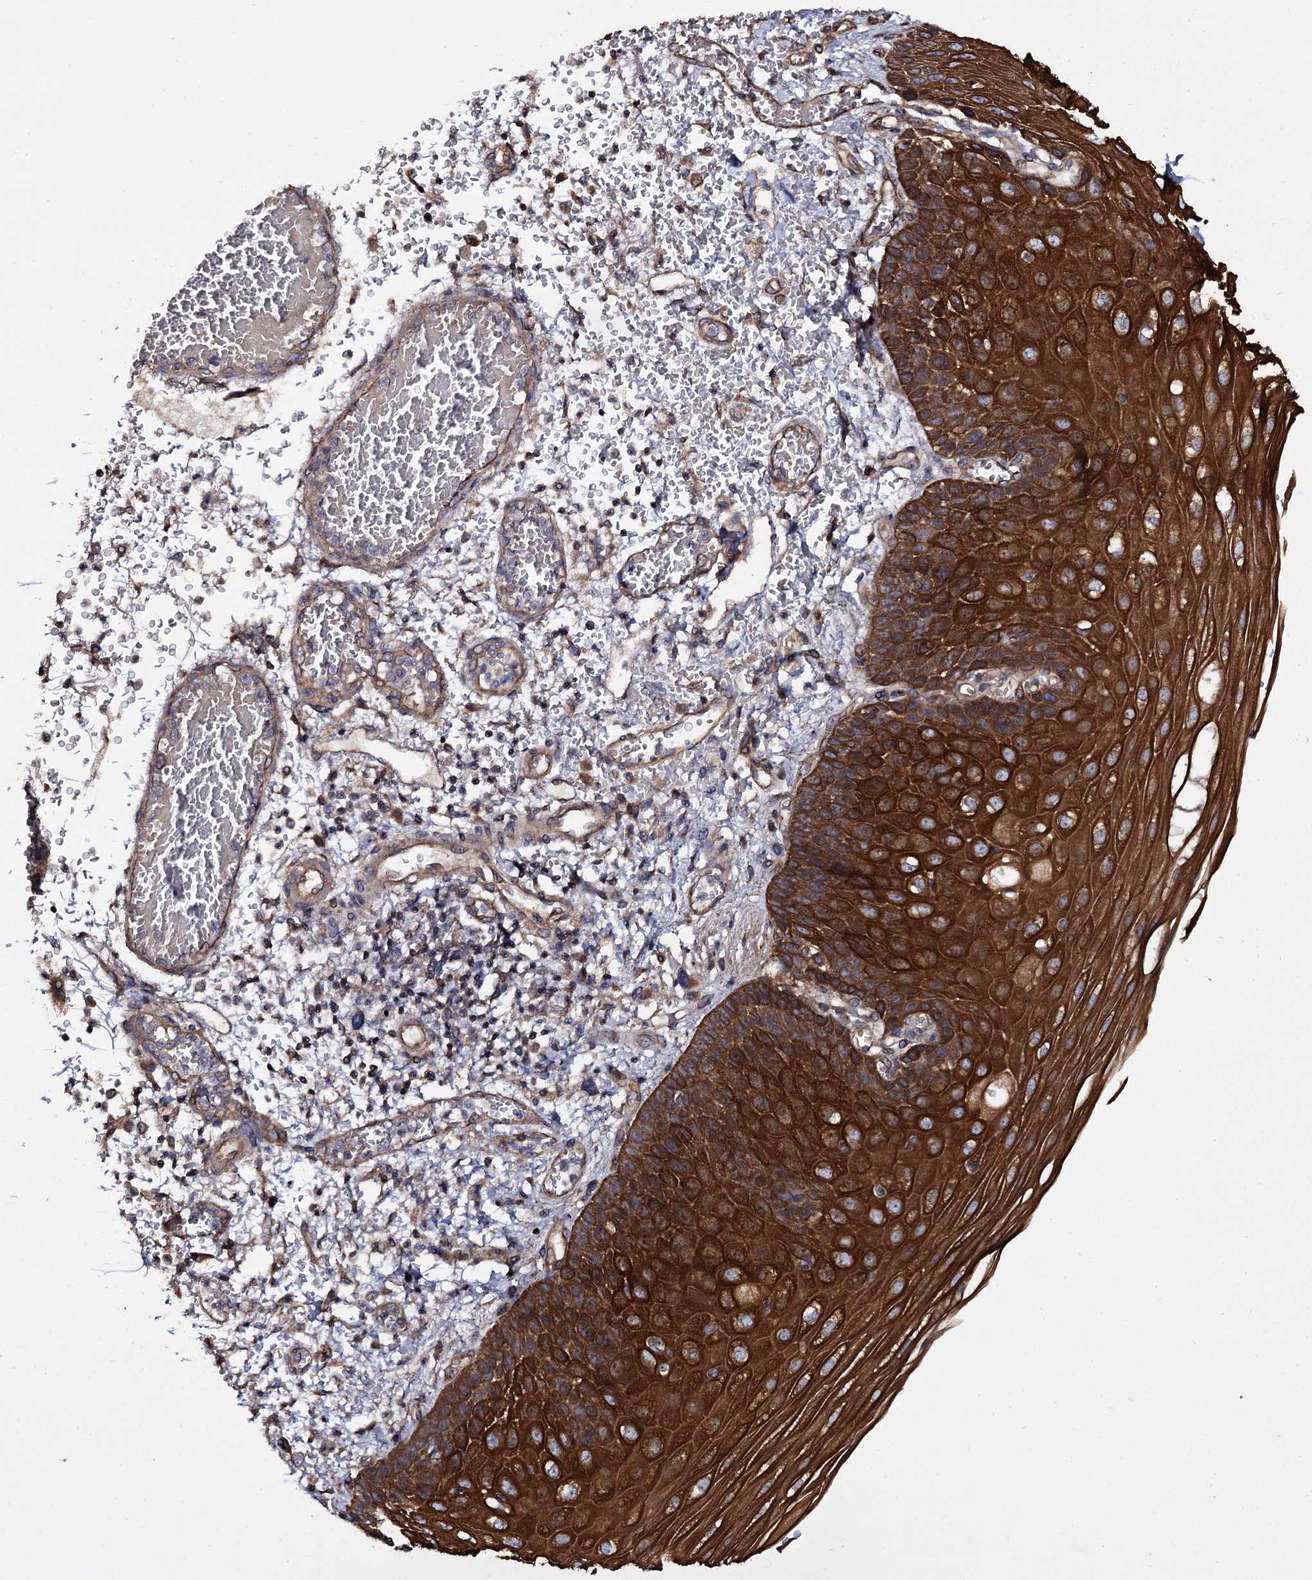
{"staining": {"intensity": "strong", "quantity": ">75%", "location": "cytoplasmic/membranous"}, "tissue": "esophagus", "cell_type": "Squamous epithelial cells", "image_type": "normal", "snomed": [{"axis": "morphology", "description": "Normal tissue, NOS"}, {"axis": "topography", "description": "Esophagus"}], "caption": "Immunohistochemistry (DAB) staining of normal human esophagus exhibits strong cytoplasmic/membranous protein expression in about >75% of squamous epithelial cells.", "gene": "TTC23", "patient": {"sex": "male", "age": 81}}